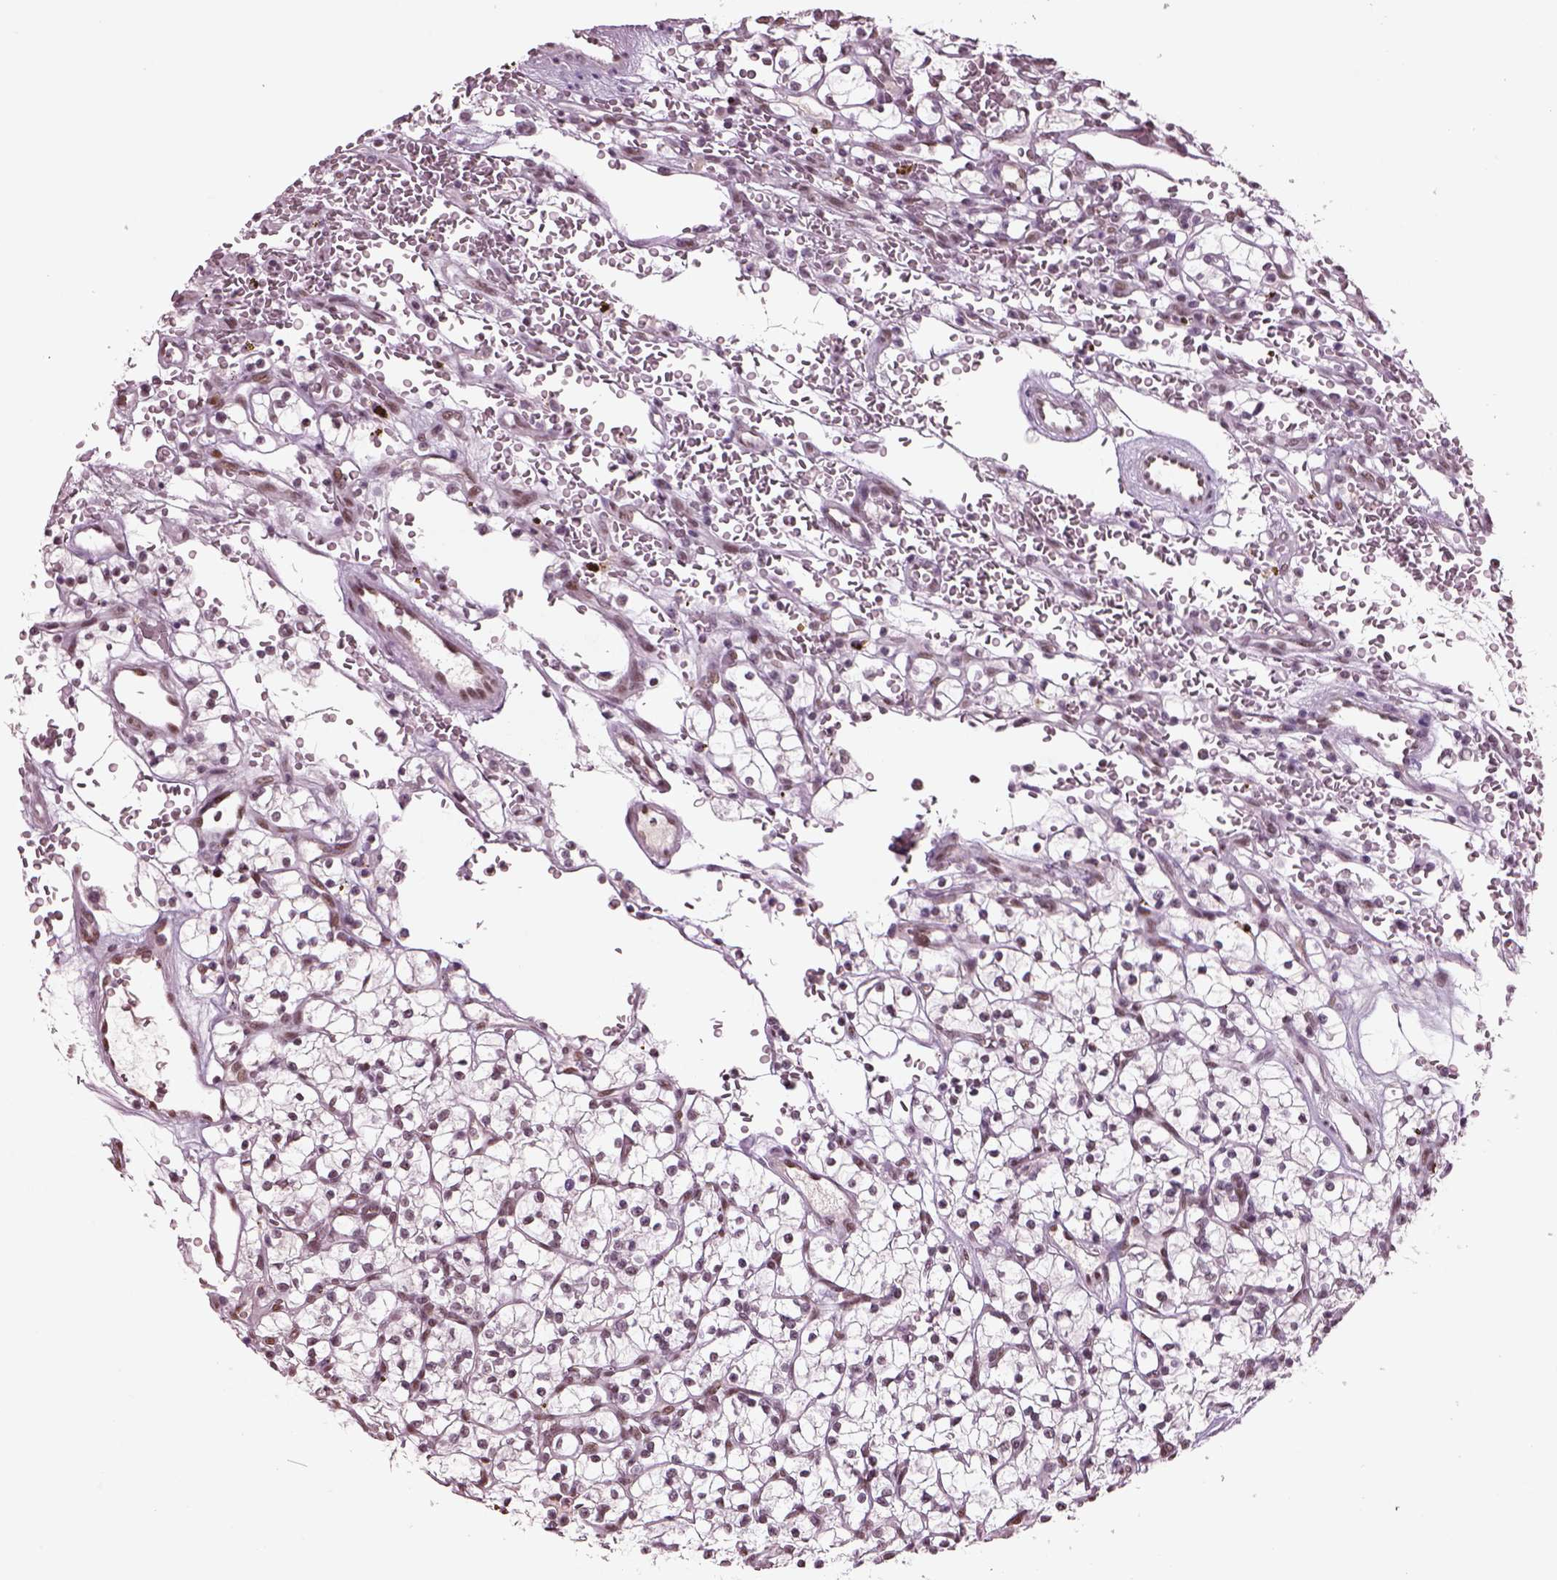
{"staining": {"intensity": "negative", "quantity": "none", "location": "none"}, "tissue": "renal cancer", "cell_type": "Tumor cells", "image_type": "cancer", "snomed": [{"axis": "morphology", "description": "Adenocarcinoma, NOS"}, {"axis": "topography", "description": "Kidney"}], "caption": "There is no significant expression in tumor cells of renal adenocarcinoma.", "gene": "SEPHS1", "patient": {"sex": "female", "age": 64}}